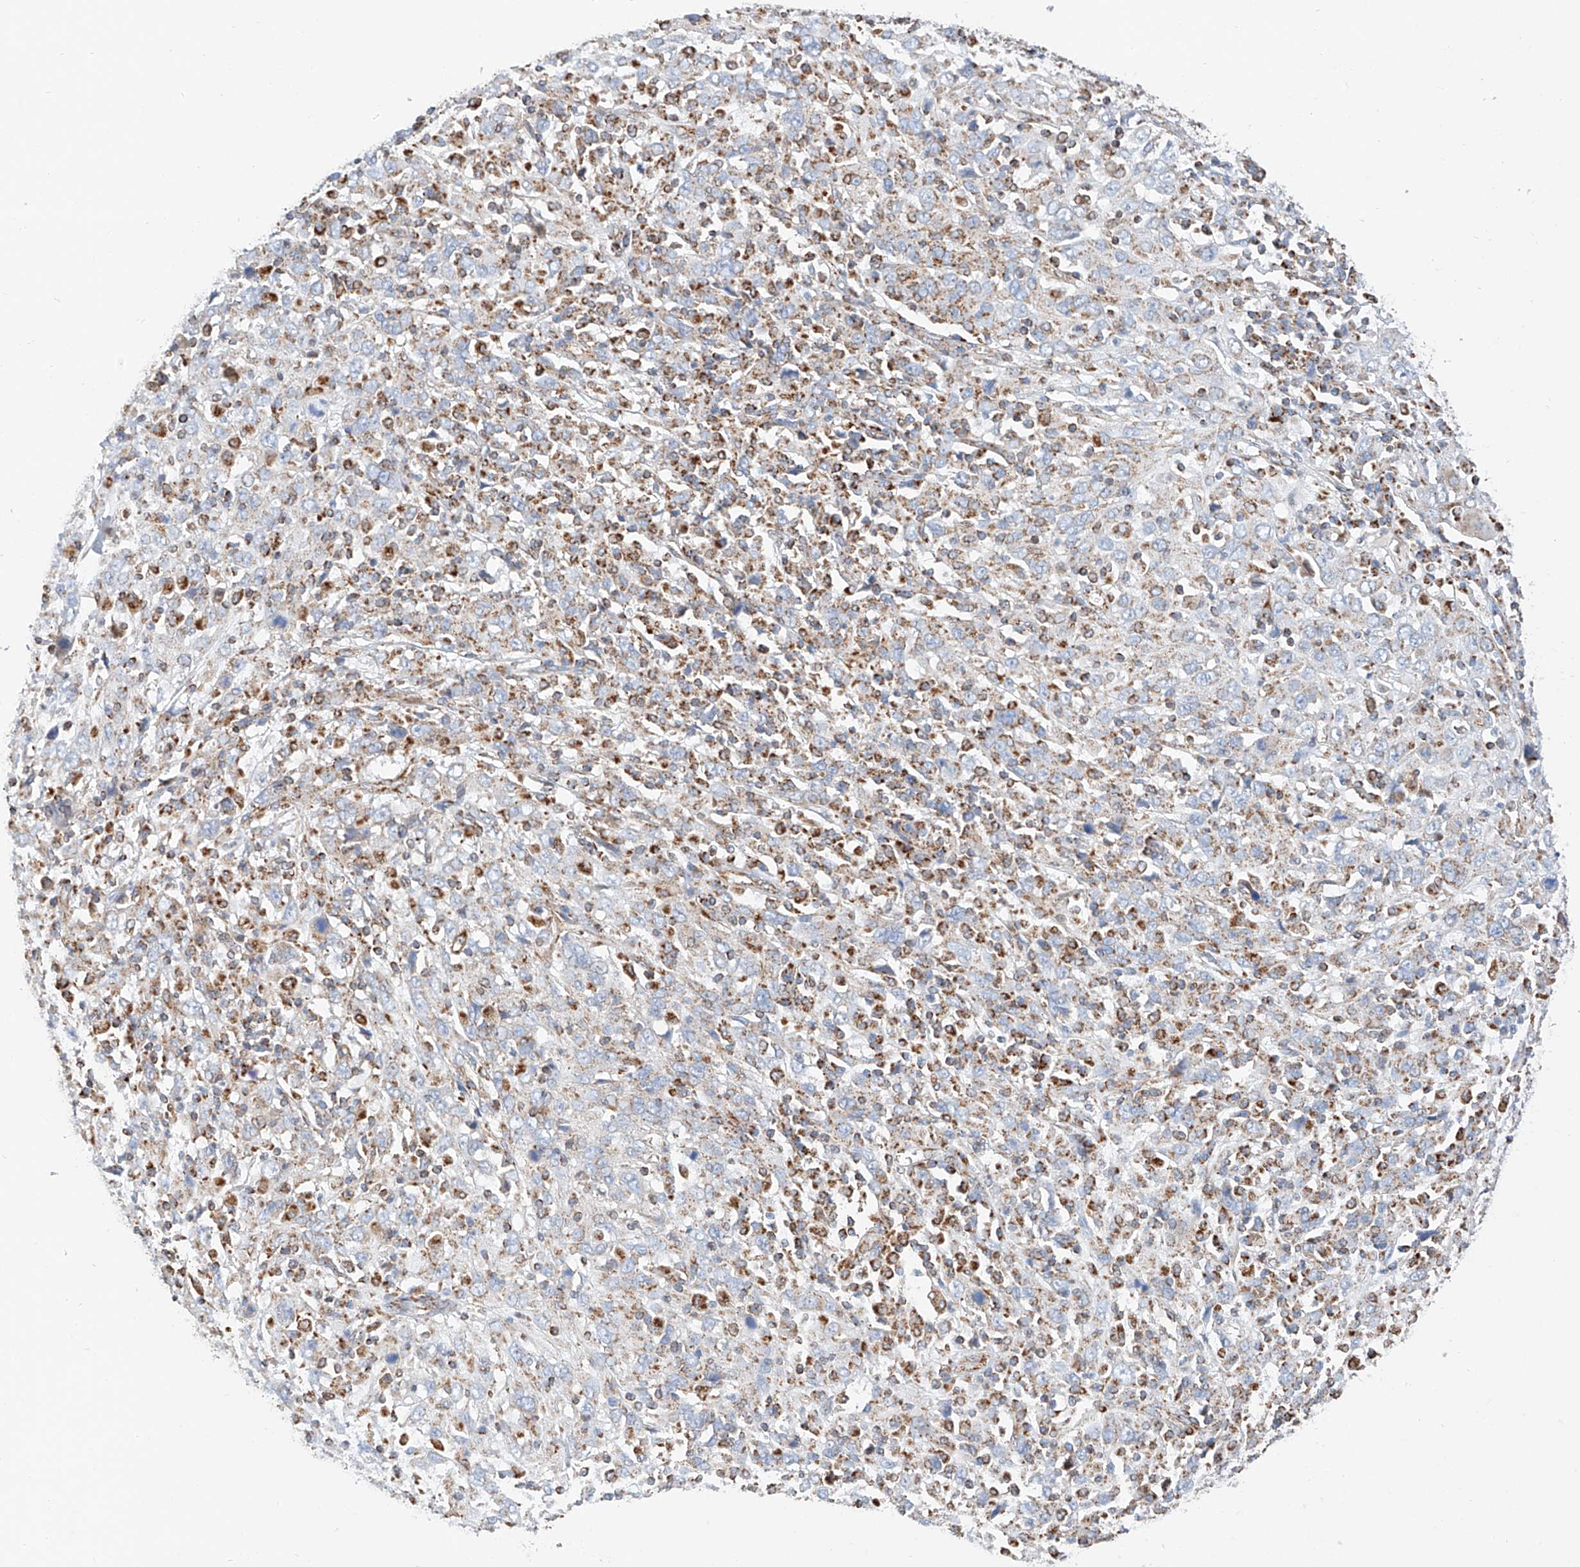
{"staining": {"intensity": "negative", "quantity": "none", "location": "none"}, "tissue": "cervical cancer", "cell_type": "Tumor cells", "image_type": "cancer", "snomed": [{"axis": "morphology", "description": "Squamous cell carcinoma, NOS"}, {"axis": "topography", "description": "Cervix"}], "caption": "Immunohistochemistry (IHC) micrograph of neoplastic tissue: cervical cancer (squamous cell carcinoma) stained with DAB reveals no significant protein staining in tumor cells.", "gene": "NDUFV3", "patient": {"sex": "female", "age": 46}}